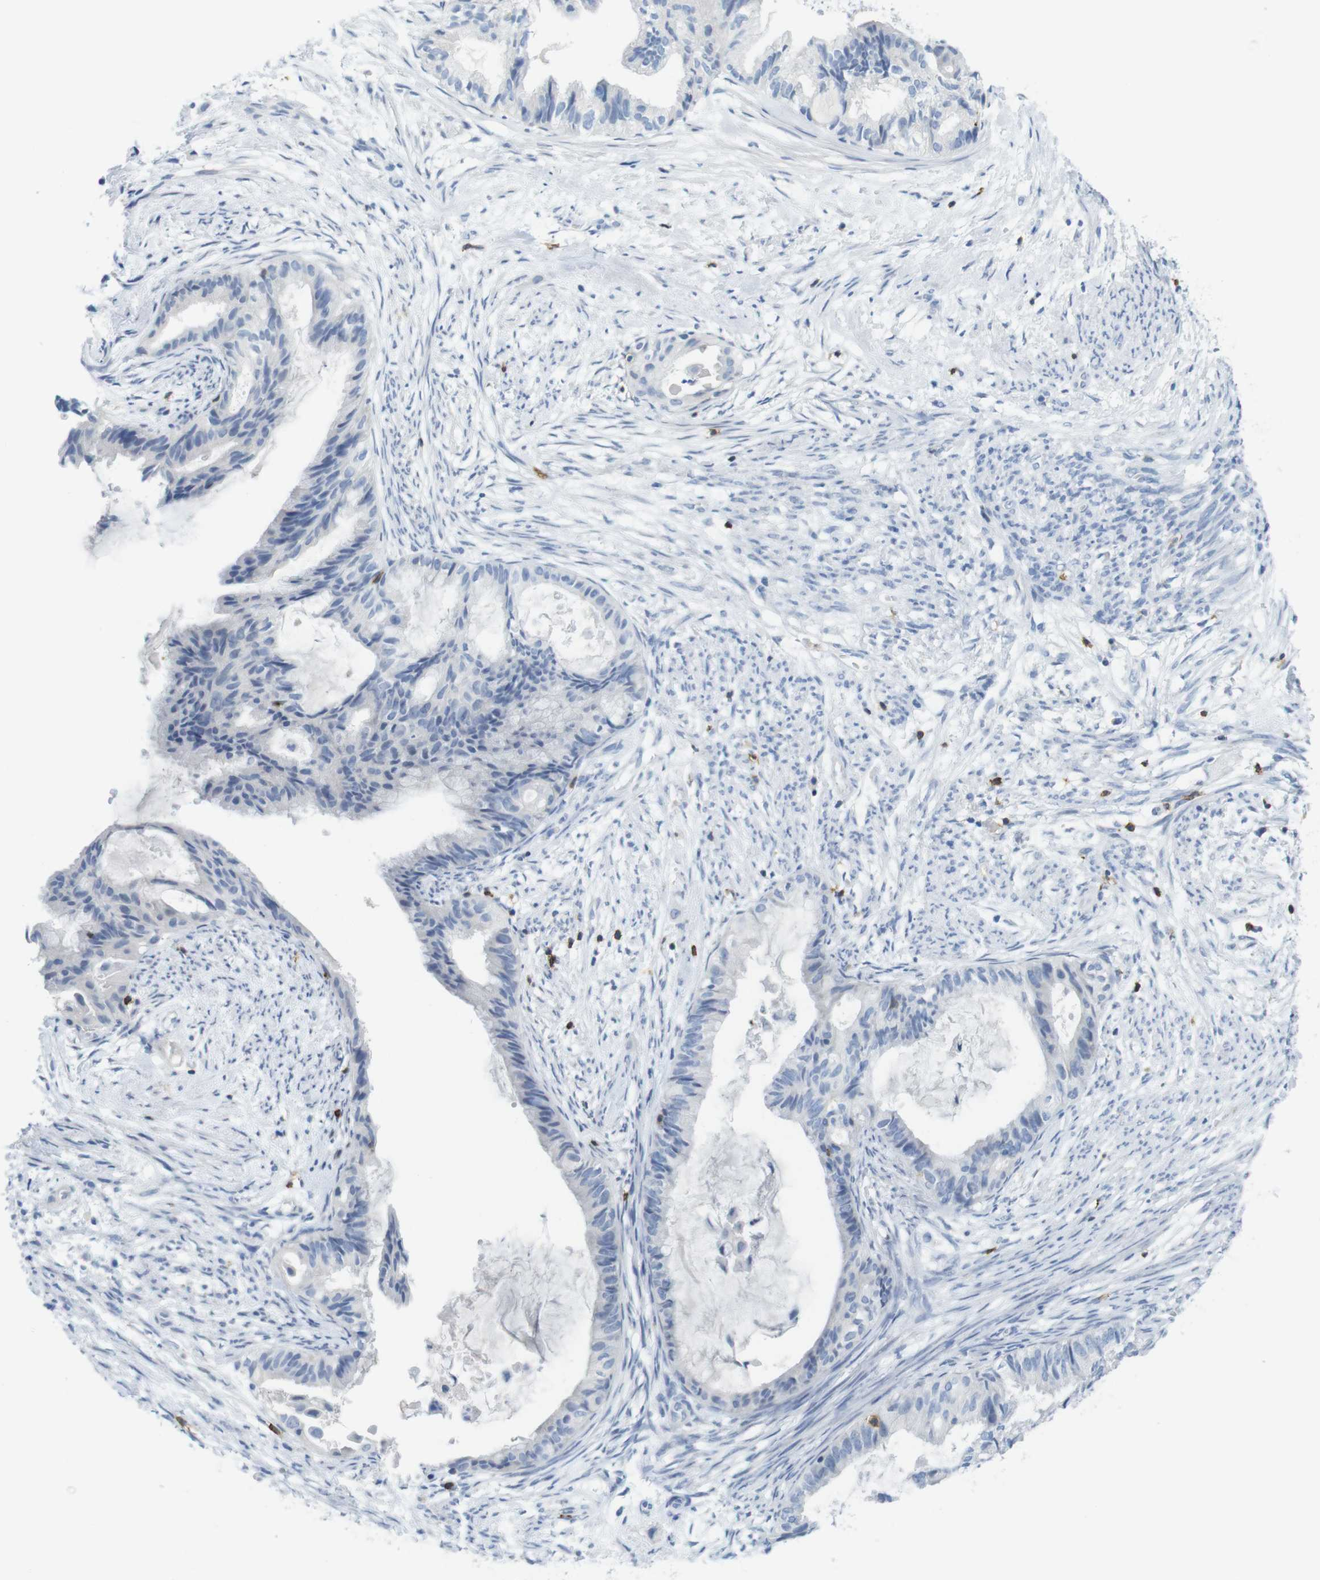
{"staining": {"intensity": "negative", "quantity": "none", "location": "none"}, "tissue": "cervical cancer", "cell_type": "Tumor cells", "image_type": "cancer", "snomed": [{"axis": "morphology", "description": "Normal tissue, NOS"}, {"axis": "morphology", "description": "Adenocarcinoma, NOS"}, {"axis": "topography", "description": "Cervix"}, {"axis": "topography", "description": "Endometrium"}], "caption": "The image demonstrates no significant staining in tumor cells of adenocarcinoma (cervical).", "gene": "CD5", "patient": {"sex": "female", "age": 86}}